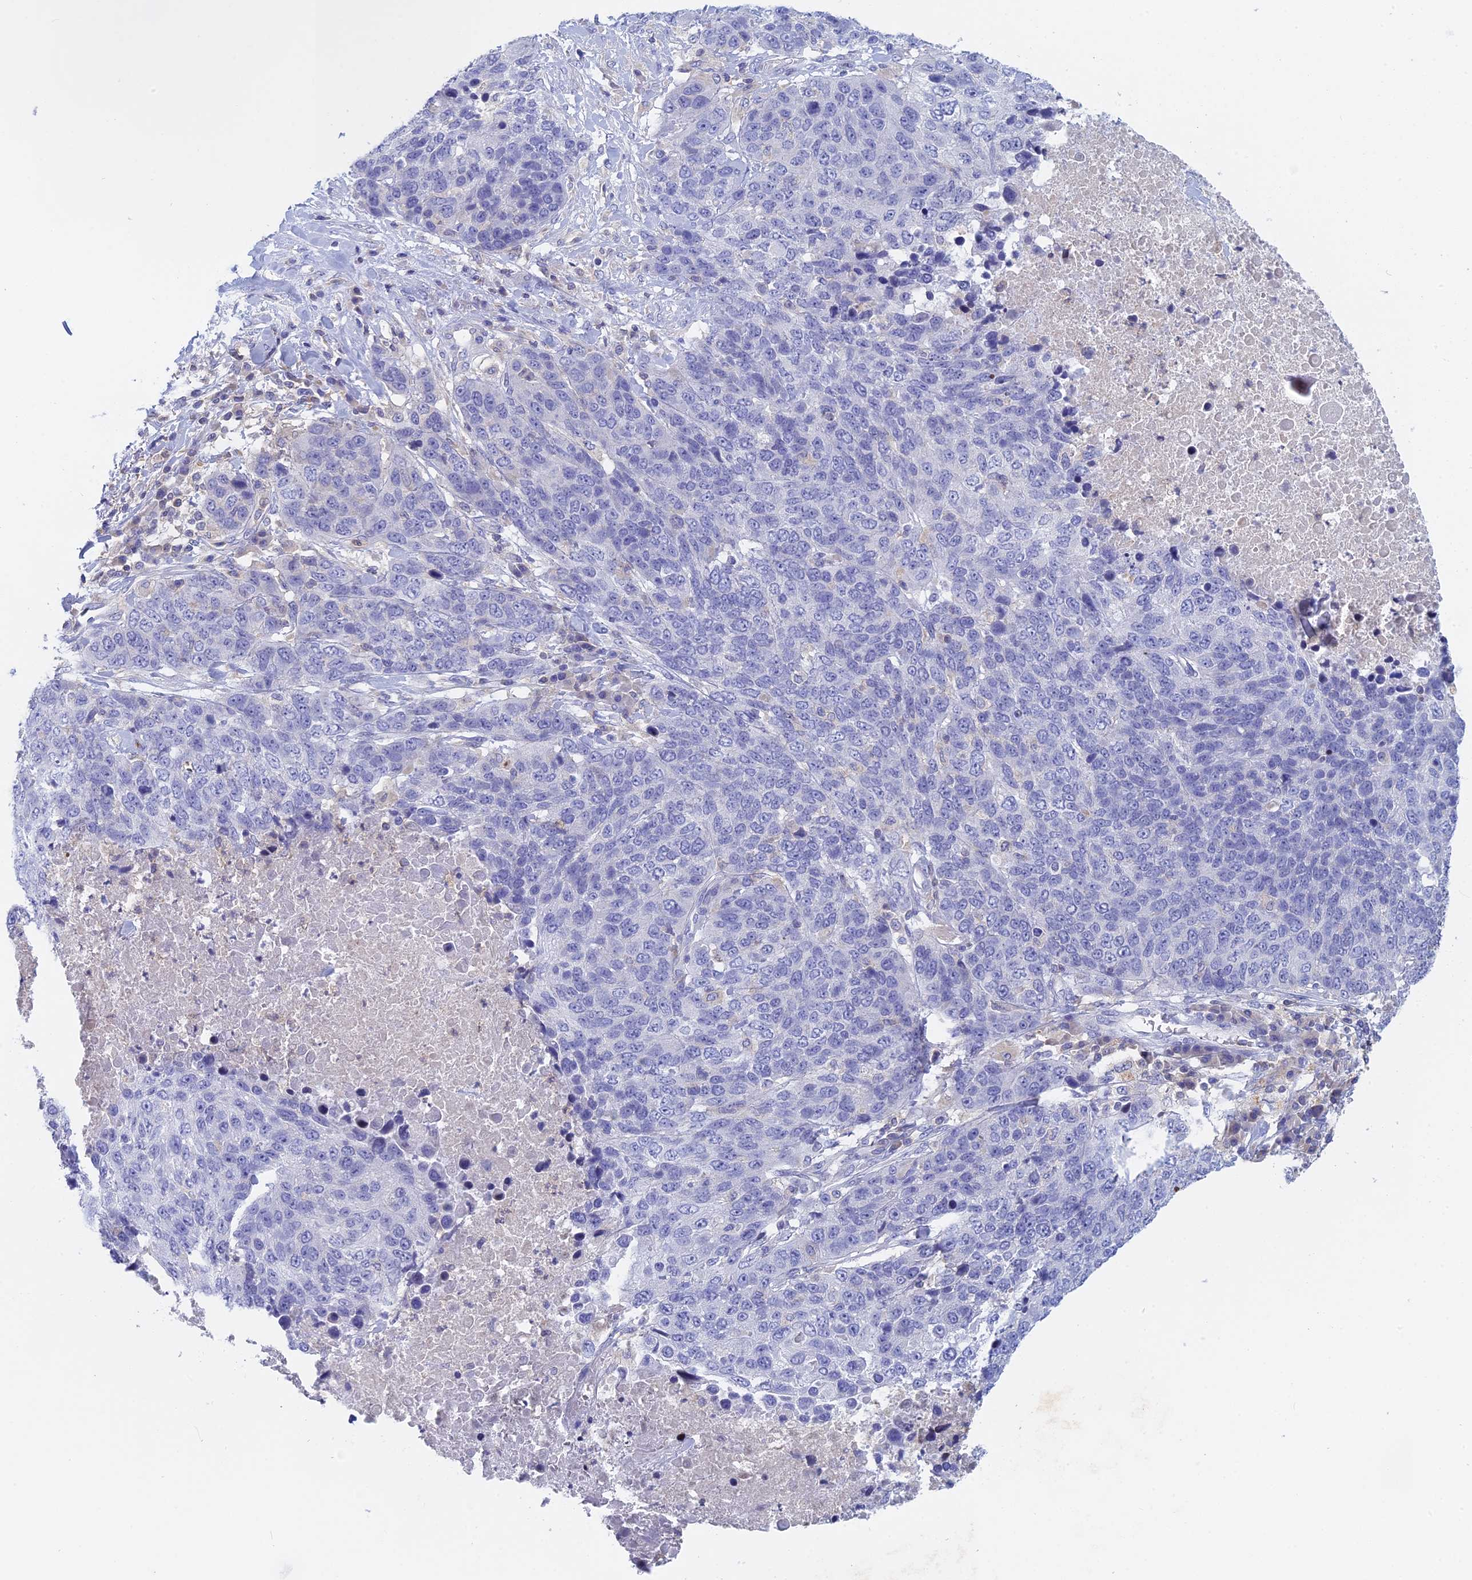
{"staining": {"intensity": "negative", "quantity": "none", "location": "none"}, "tissue": "lung cancer", "cell_type": "Tumor cells", "image_type": "cancer", "snomed": [{"axis": "morphology", "description": "Normal tissue, NOS"}, {"axis": "morphology", "description": "Squamous cell carcinoma, NOS"}, {"axis": "topography", "description": "Lymph node"}, {"axis": "topography", "description": "Lung"}], "caption": "High magnification brightfield microscopy of lung cancer stained with DAB (brown) and counterstained with hematoxylin (blue): tumor cells show no significant positivity. The staining is performed using DAB brown chromogen with nuclei counter-stained in using hematoxylin.", "gene": "ACP7", "patient": {"sex": "male", "age": 66}}